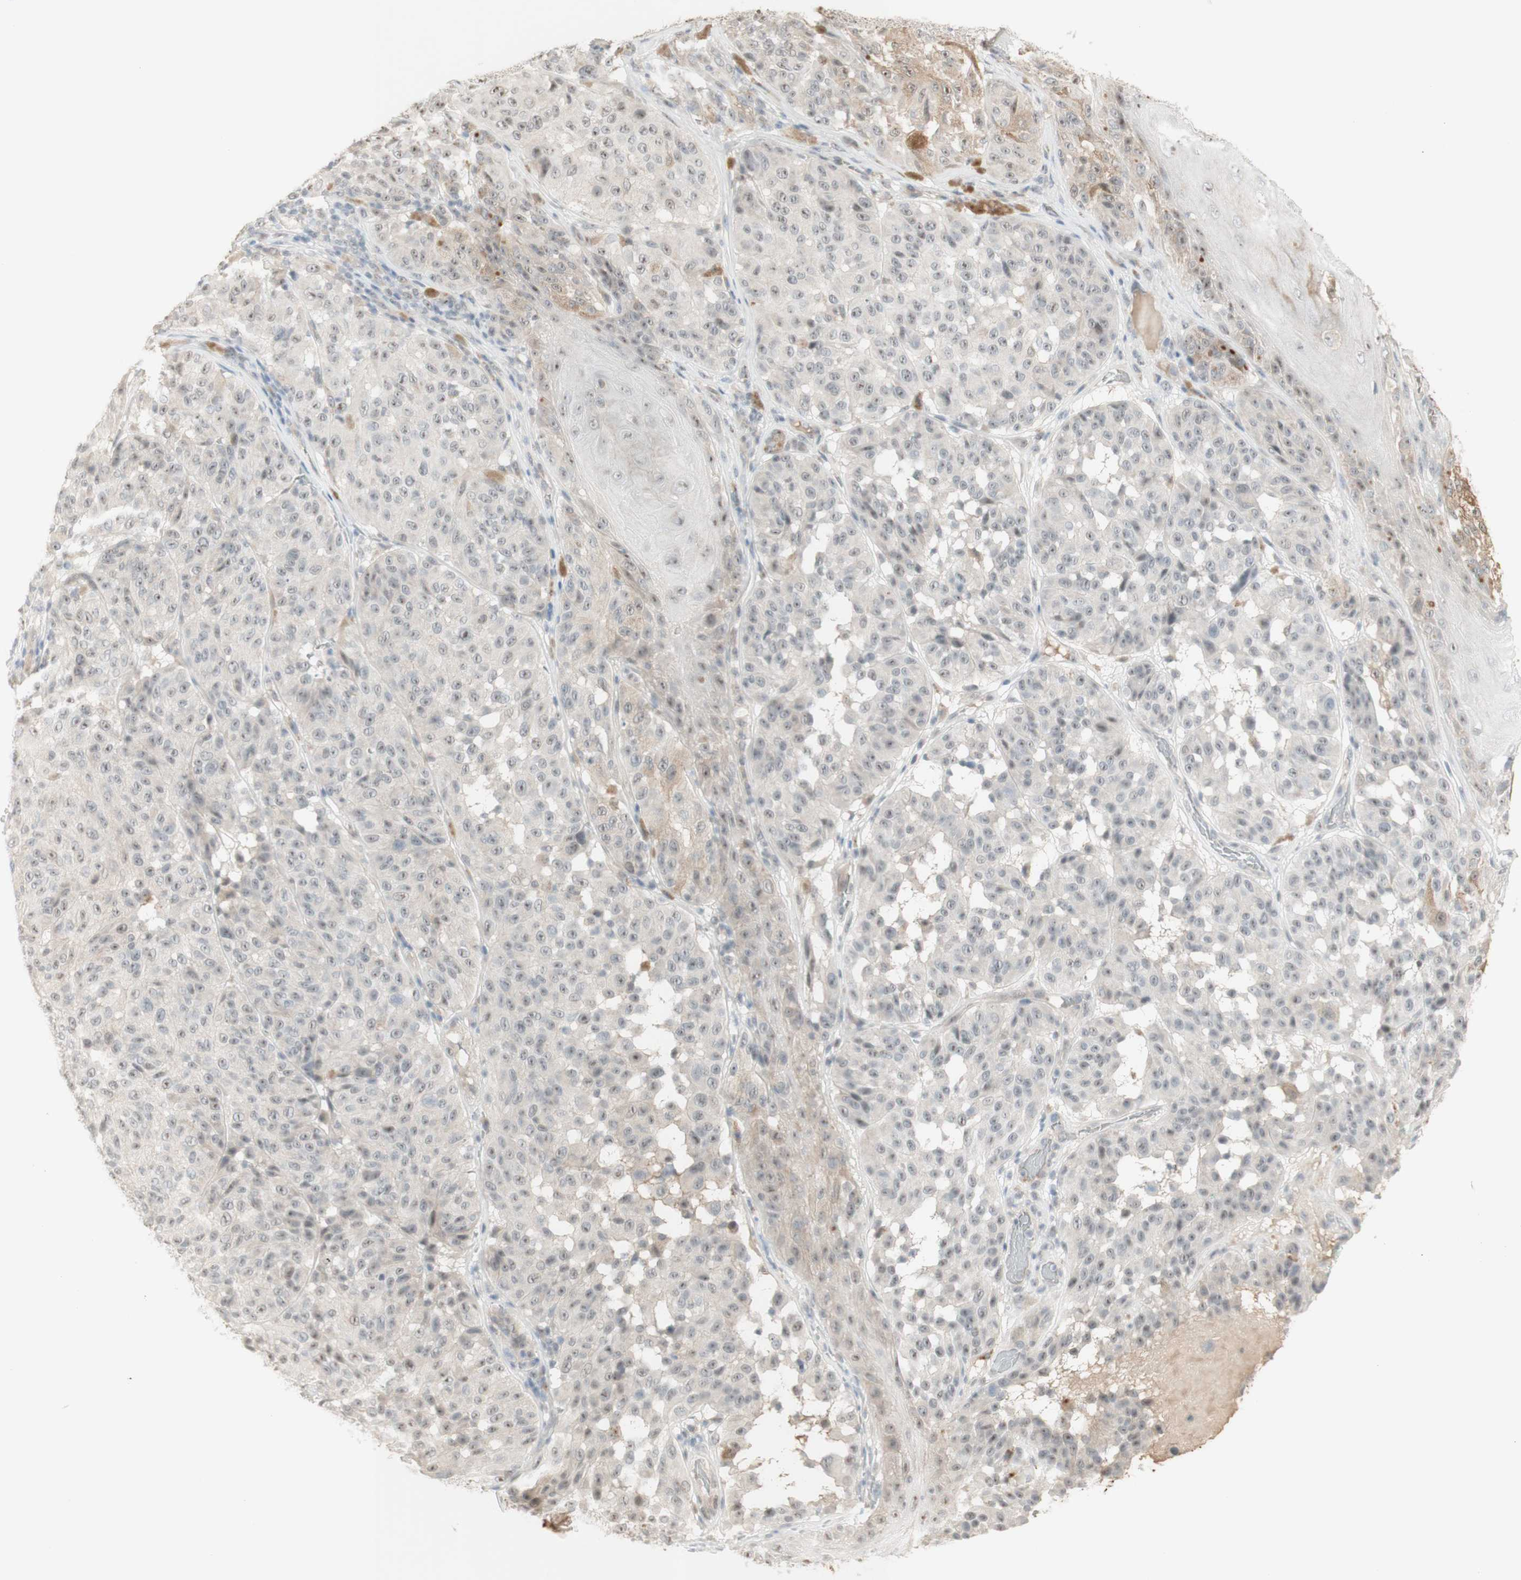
{"staining": {"intensity": "negative", "quantity": "none", "location": "none"}, "tissue": "melanoma", "cell_type": "Tumor cells", "image_type": "cancer", "snomed": [{"axis": "morphology", "description": "Malignant melanoma, NOS"}, {"axis": "topography", "description": "Skin"}], "caption": "Immunohistochemical staining of melanoma reveals no significant positivity in tumor cells. Brightfield microscopy of IHC stained with DAB (3,3'-diaminobenzidine) (brown) and hematoxylin (blue), captured at high magnification.", "gene": "PLCD4", "patient": {"sex": "female", "age": 46}}